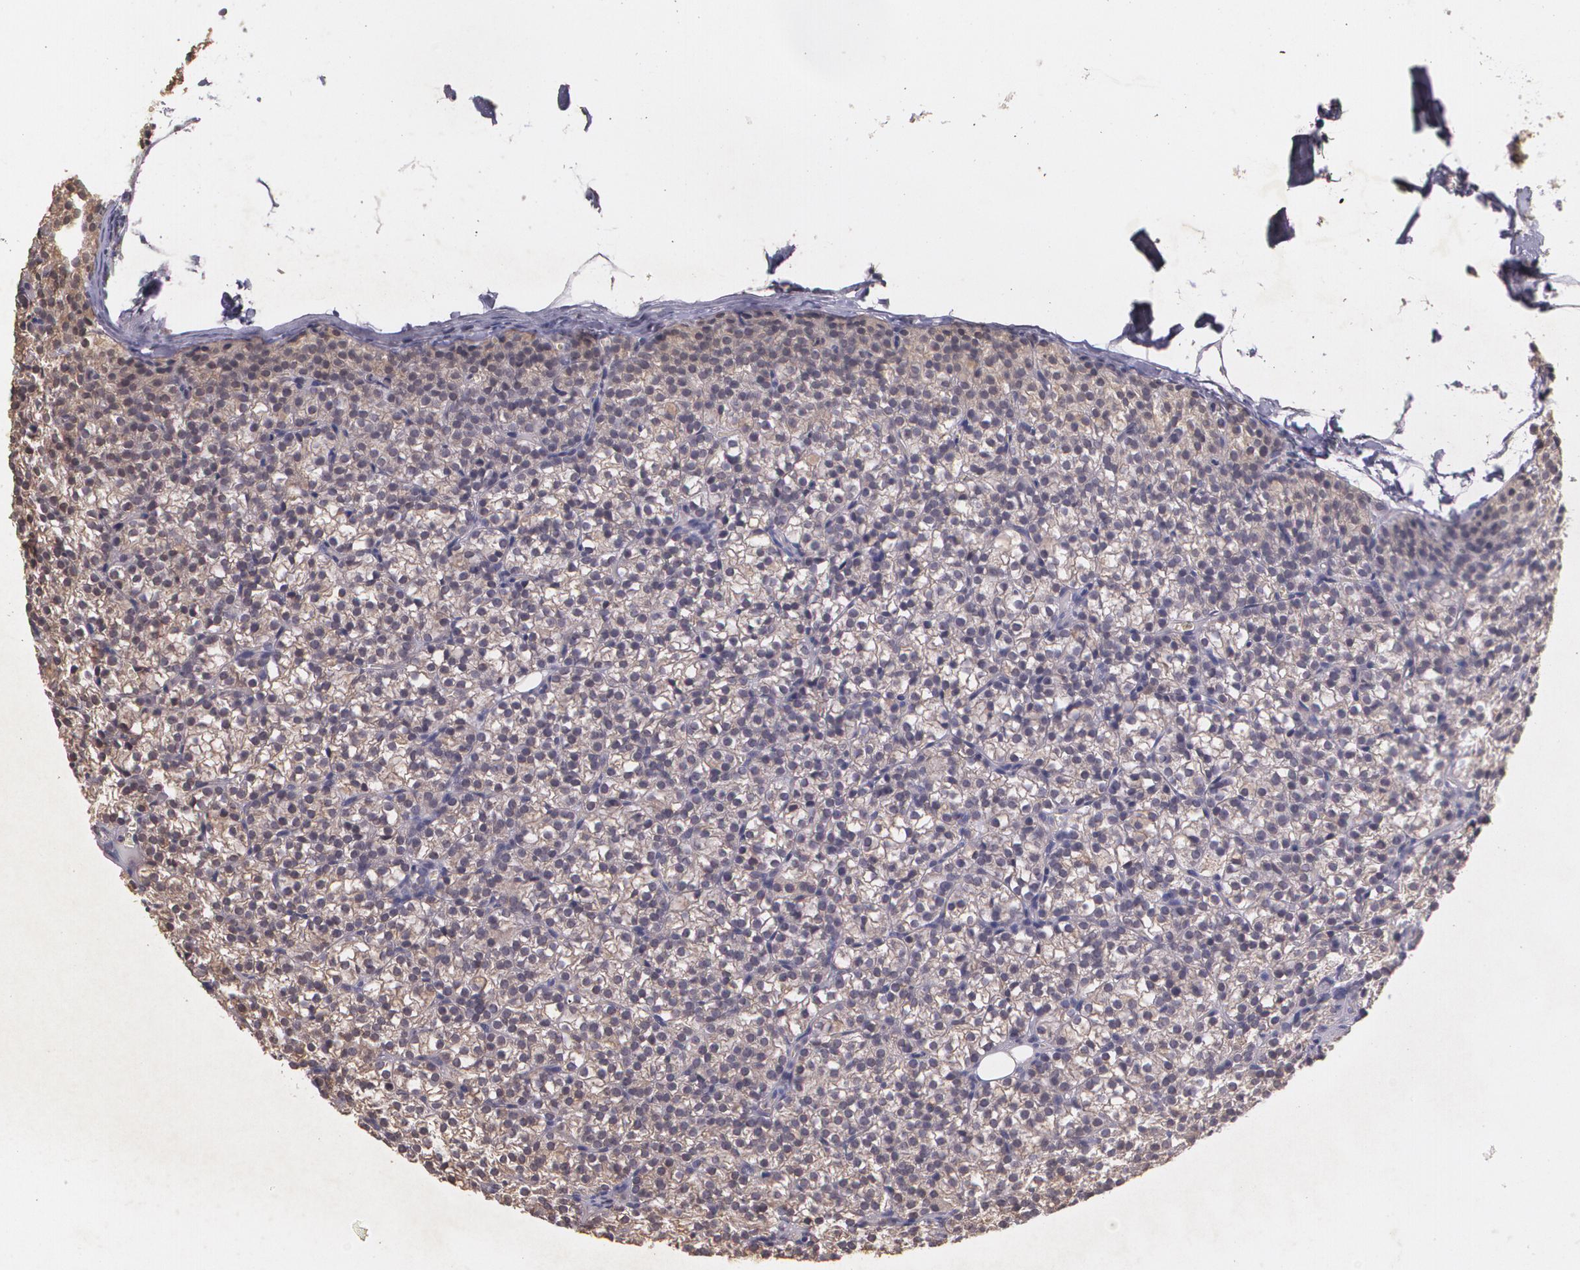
{"staining": {"intensity": "moderate", "quantity": ">75%", "location": "cytoplasmic/membranous"}, "tissue": "parathyroid gland", "cell_type": "Glandular cells", "image_type": "normal", "snomed": [{"axis": "morphology", "description": "Normal tissue, NOS"}, {"axis": "topography", "description": "Parathyroid gland"}], "caption": "A high-resolution image shows IHC staining of normal parathyroid gland, which shows moderate cytoplasmic/membranous expression in about >75% of glandular cells. Using DAB (brown) and hematoxylin (blue) stains, captured at high magnification using brightfield microscopy.", "gene": "TM4SF1", "patient": {"sex": "female", "age": 17}}